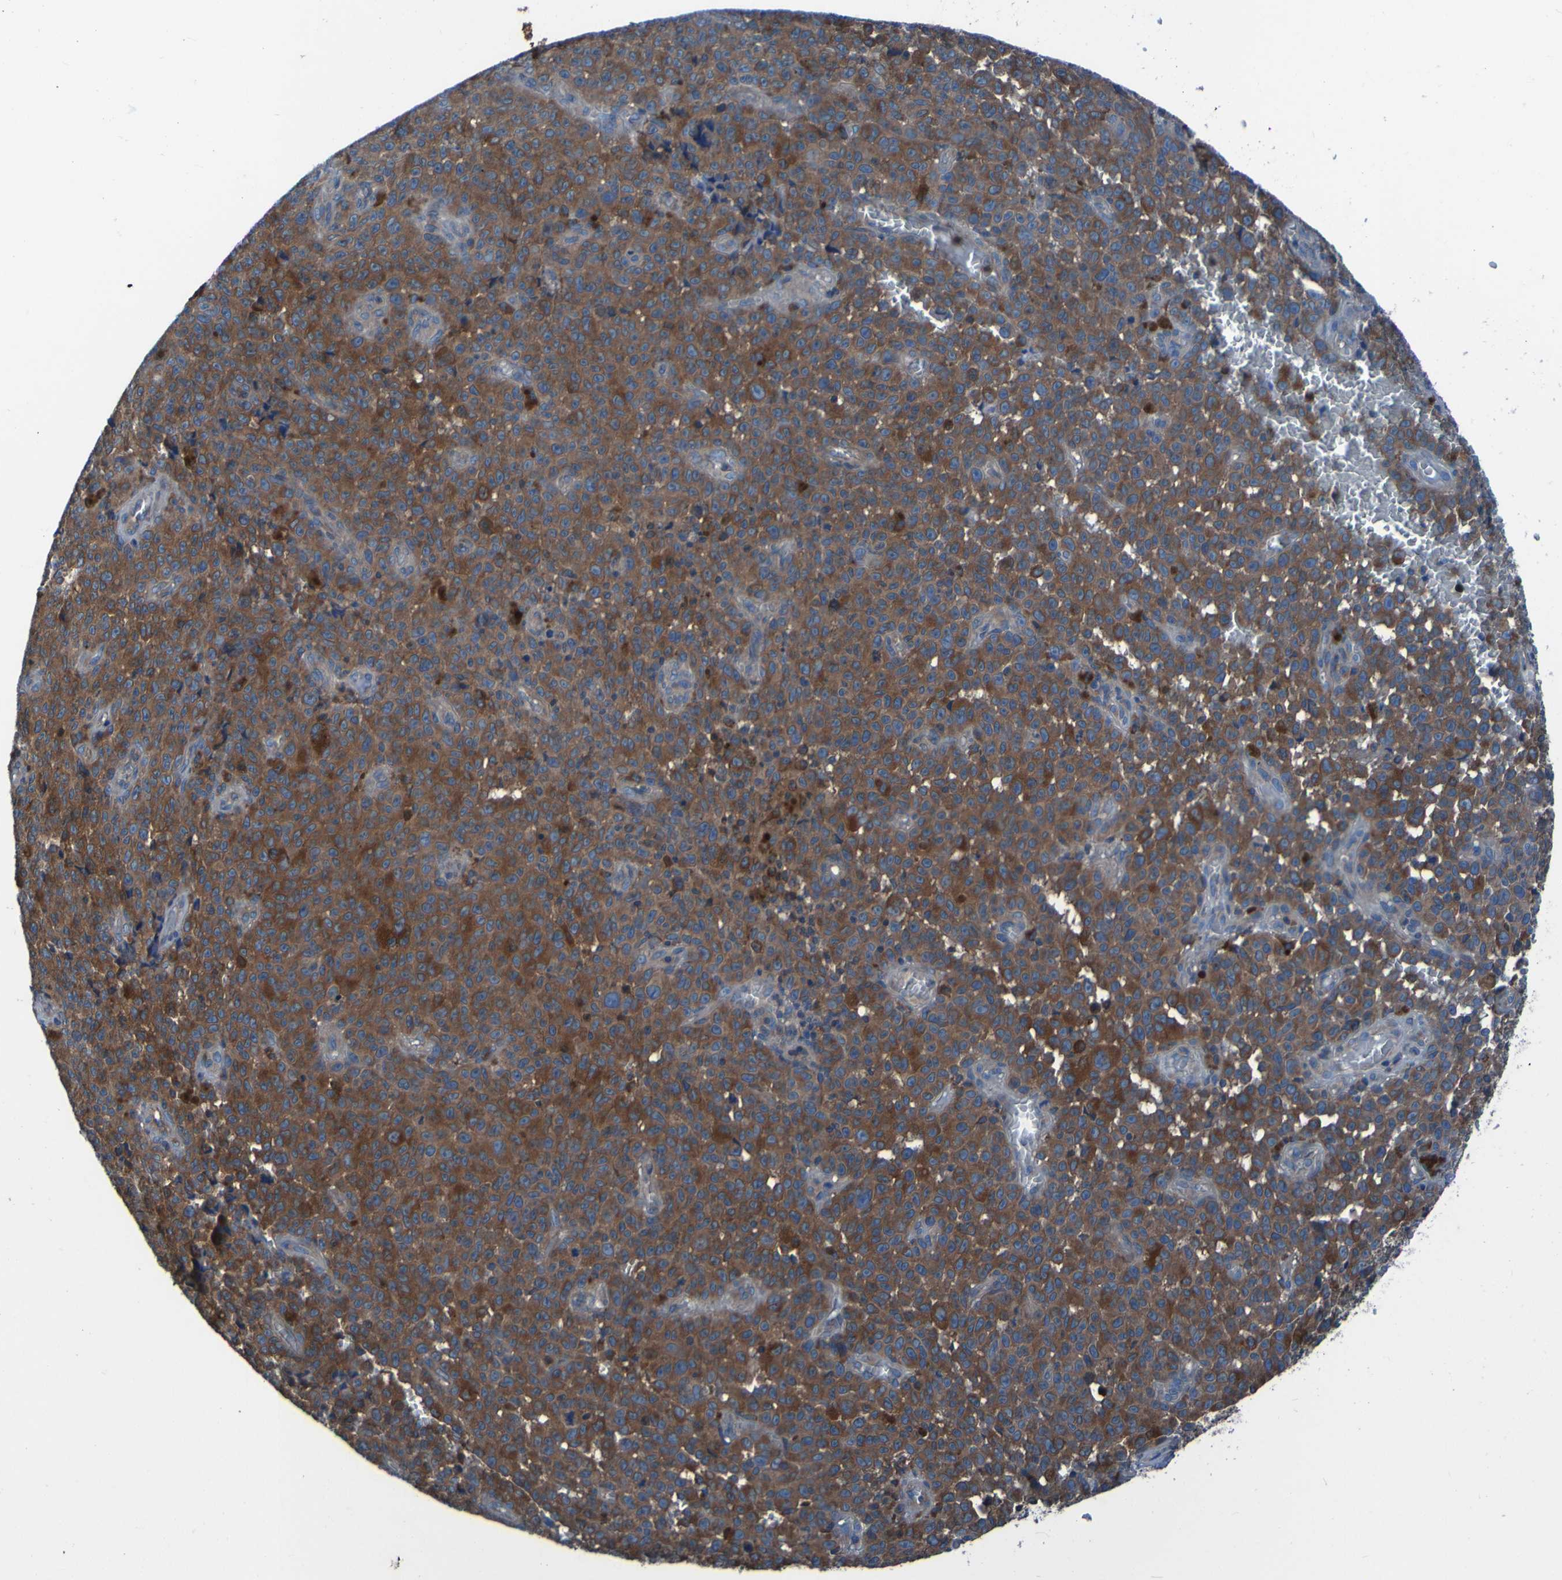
{"staining": {"intensity": "strong", "quantity": ">75%", "location": "cytoplasmic/membranous"}, "tissue": "melanoma", "cell_type": "Tumor cells", "image_type": "cancer", "snomed": [{"axis": "morphology", "description": "Malignant melanoma, NOS"}, {"axis": "topography", "description": "Skin"}], "caption": "Strong cytoplasmic/membranous protein positivity is seen in about >75% of tumor cells in malignant melanoma.", "gene": "RAB5B", "patient": {"sex": "female", "age": 82}}